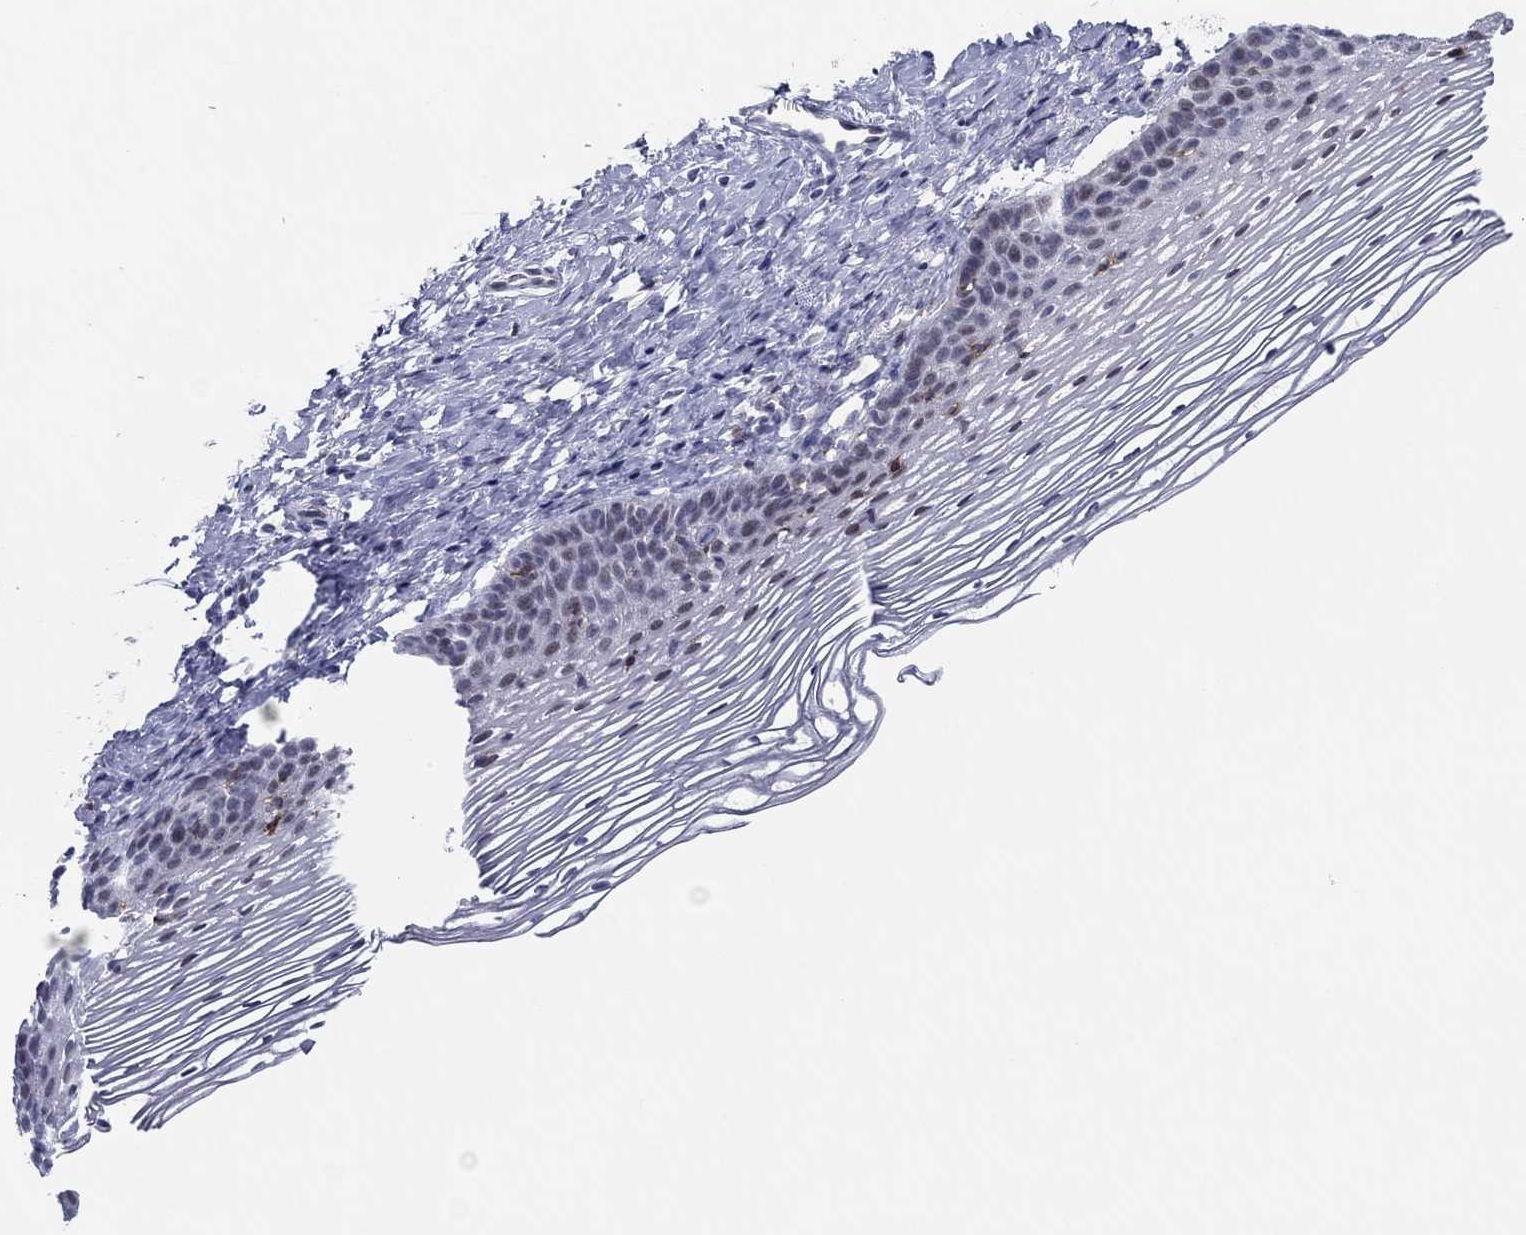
{"staining": {"intensity": "negative", "quantity": "none", "location": "none"}, "tissue": "cervix", "cell_type": "Glandular cells", "image_type": "normal", "snomed": [{"axis": "morphology", "description": "Normal tissue, NOS"}, {"axis": "topography", "description": "Cervix"}], "caption": "Immunohistochemistry image of unremarkable cervix: cervix stained with DAB exhibits no significant protein positivity in glandular cells. The staining is performed using DAB (3,3'-diaminobenzidine) brown chromogen with nuclei counter-stained in using hematoxylin.", "gene": "ITGAE", "patient": {"sex": "female", "age": 39}}